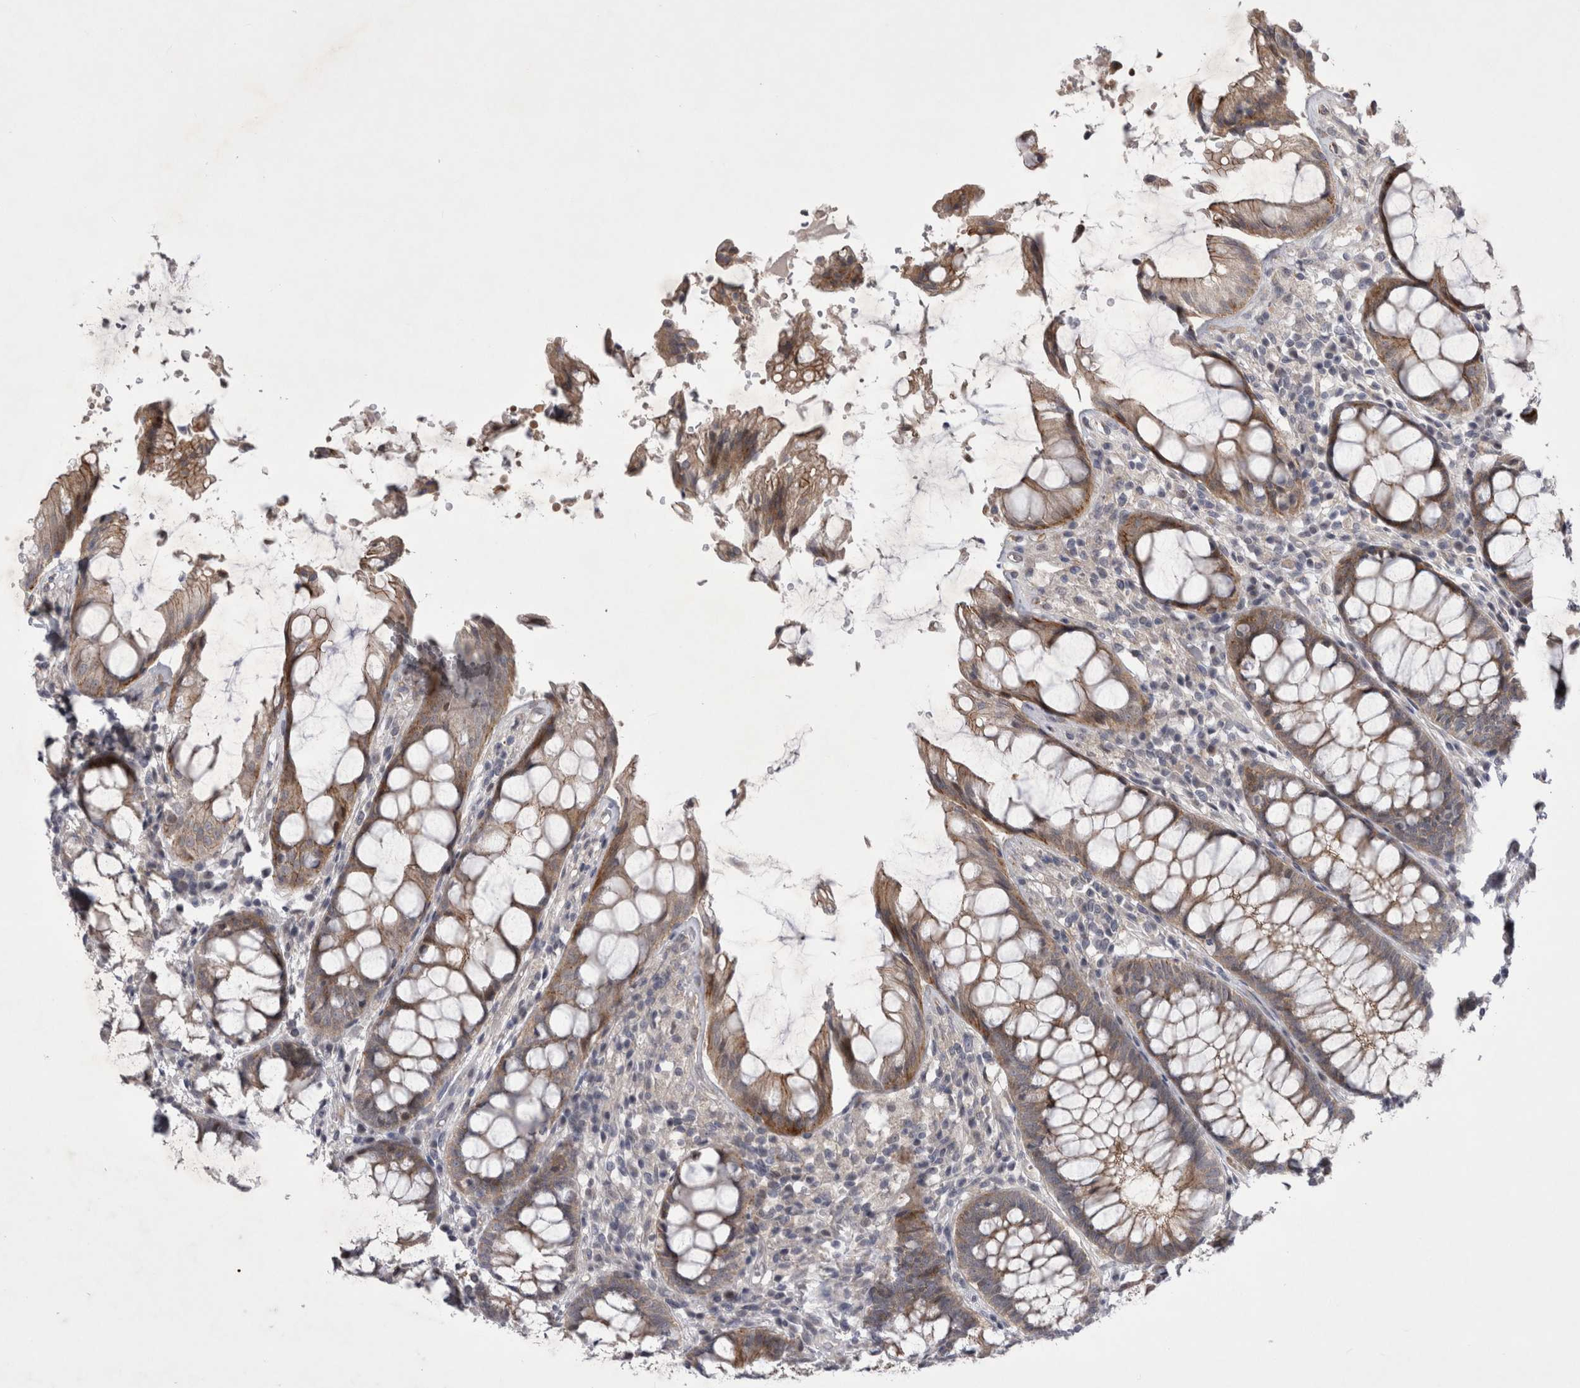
{"staining": {"intensity": "moderate", "quantity": ">75%", "location": "cytoplasmic/membranous"}, "tissue": "rectum", "cell_type": "Glandular cells", "image_type": "normal", "snomed": [{"axis": "morphology", "description": "Normal tissue, NOS"}, {"axis": "topography", "description": "Rectum"}], "caption": "Moderate cytoplasmic/membranous positivity for a protein is identified in approximately >75% of glandular cells of benign rectum using immunohistochemistry.", "gene": "NENF", "patient": {"sex": "male", "age": 64}}